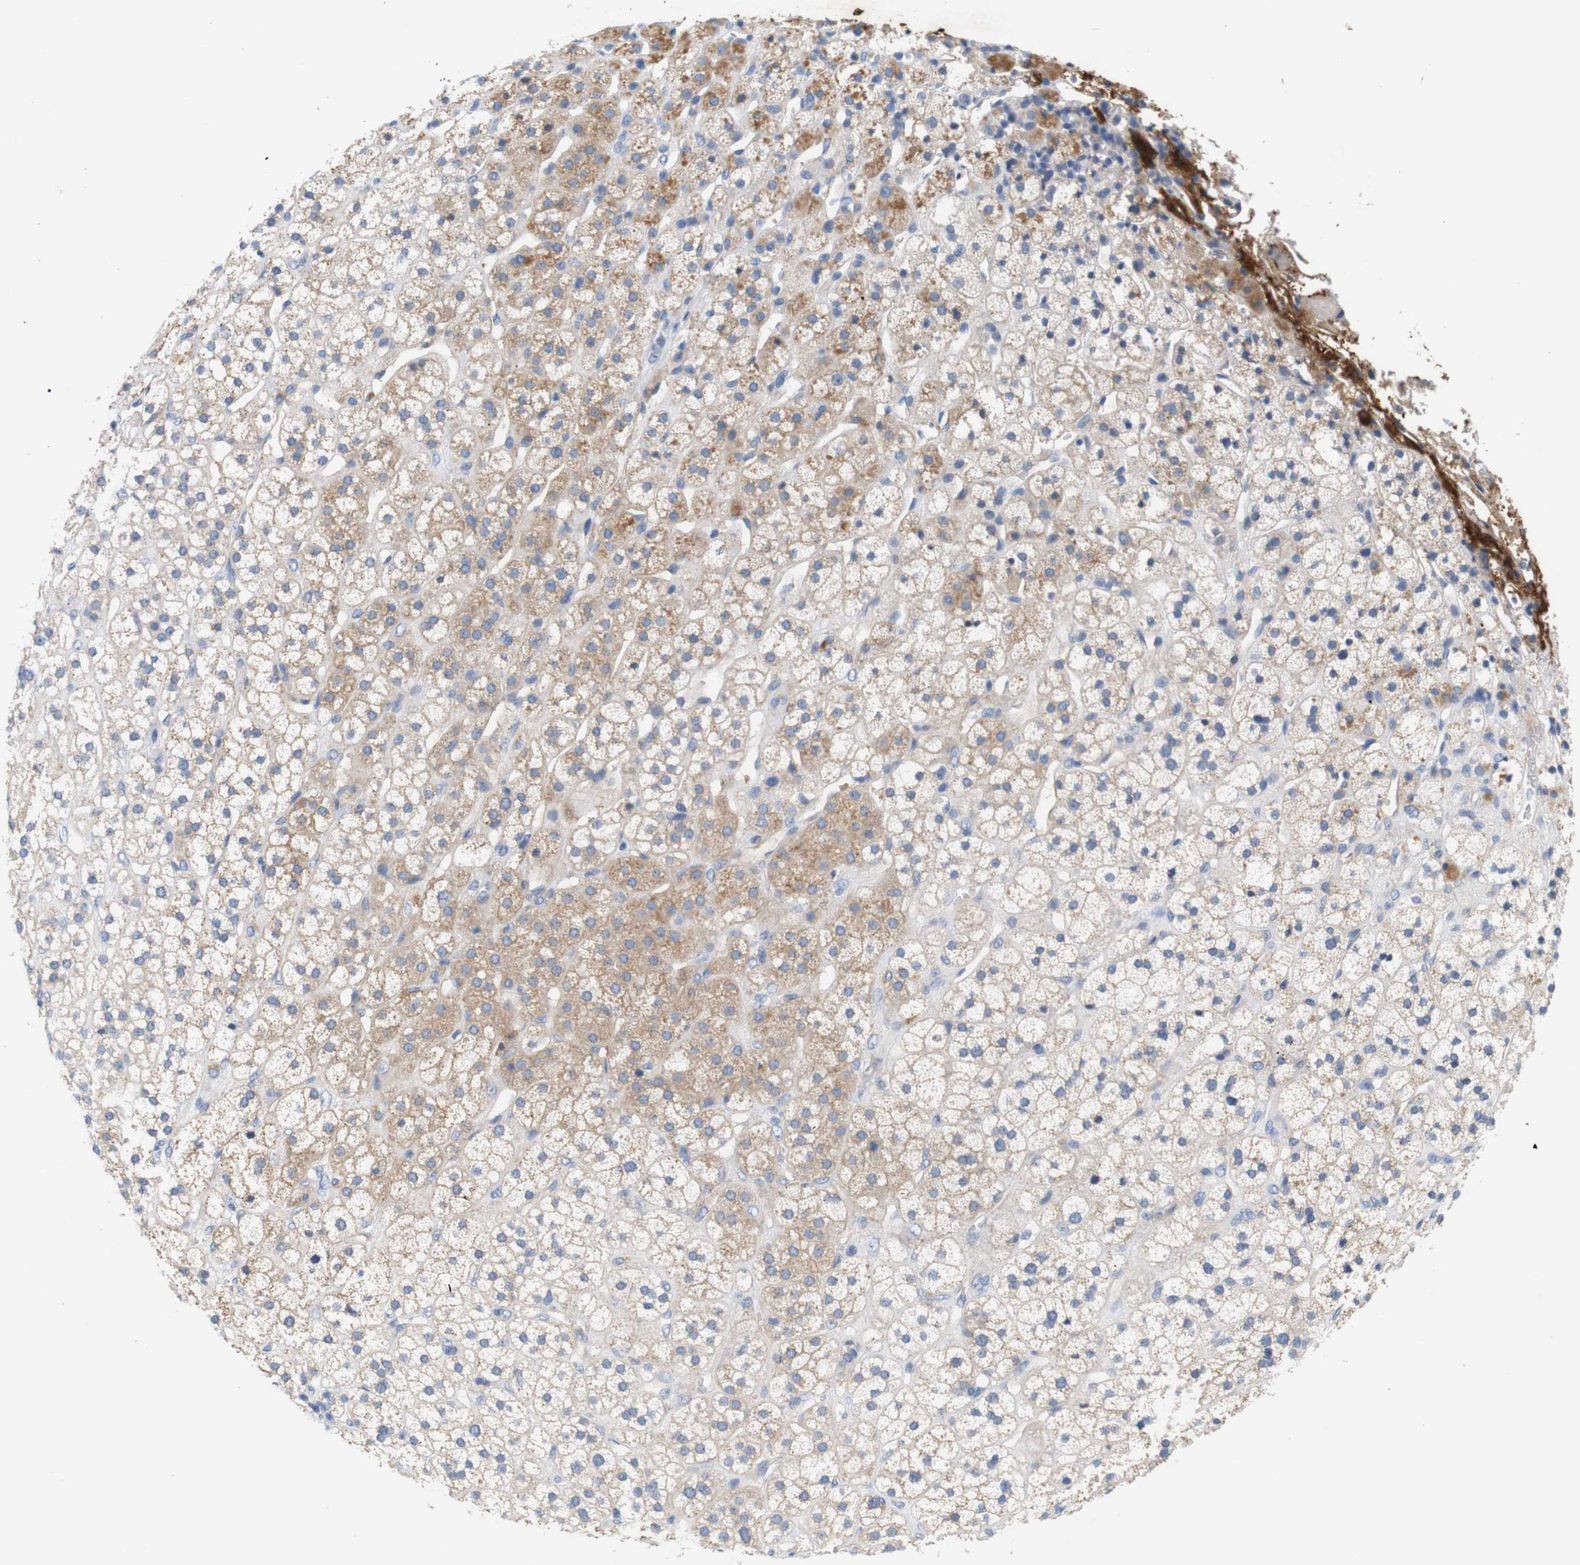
{"staining": {"intensity": "moderate", "quantity": "25%-75%", "location": "cytoplasmic/membranous"}, "tissue": "adrenal gland", "cell_type": "Glandular cells", "image_type": "normal", "snomed": [{"axis": "morphology", "description": "Normal tissue, NOS"}, {"axis": "topography", "description": "Adrenal gland"}], "caption": "Protein expression analysis of unremarkable human adrenal gland reveals moderate cytoplasmic/membranous expression in about 25%-75% of glandular cells. The staining is performed using DAB brown chromogen to label protein expression. The nuclei are counter-stained blue using hematoxylin.", "gene": "ITGA5", "patient": {"sex": "male", "age": 56}}